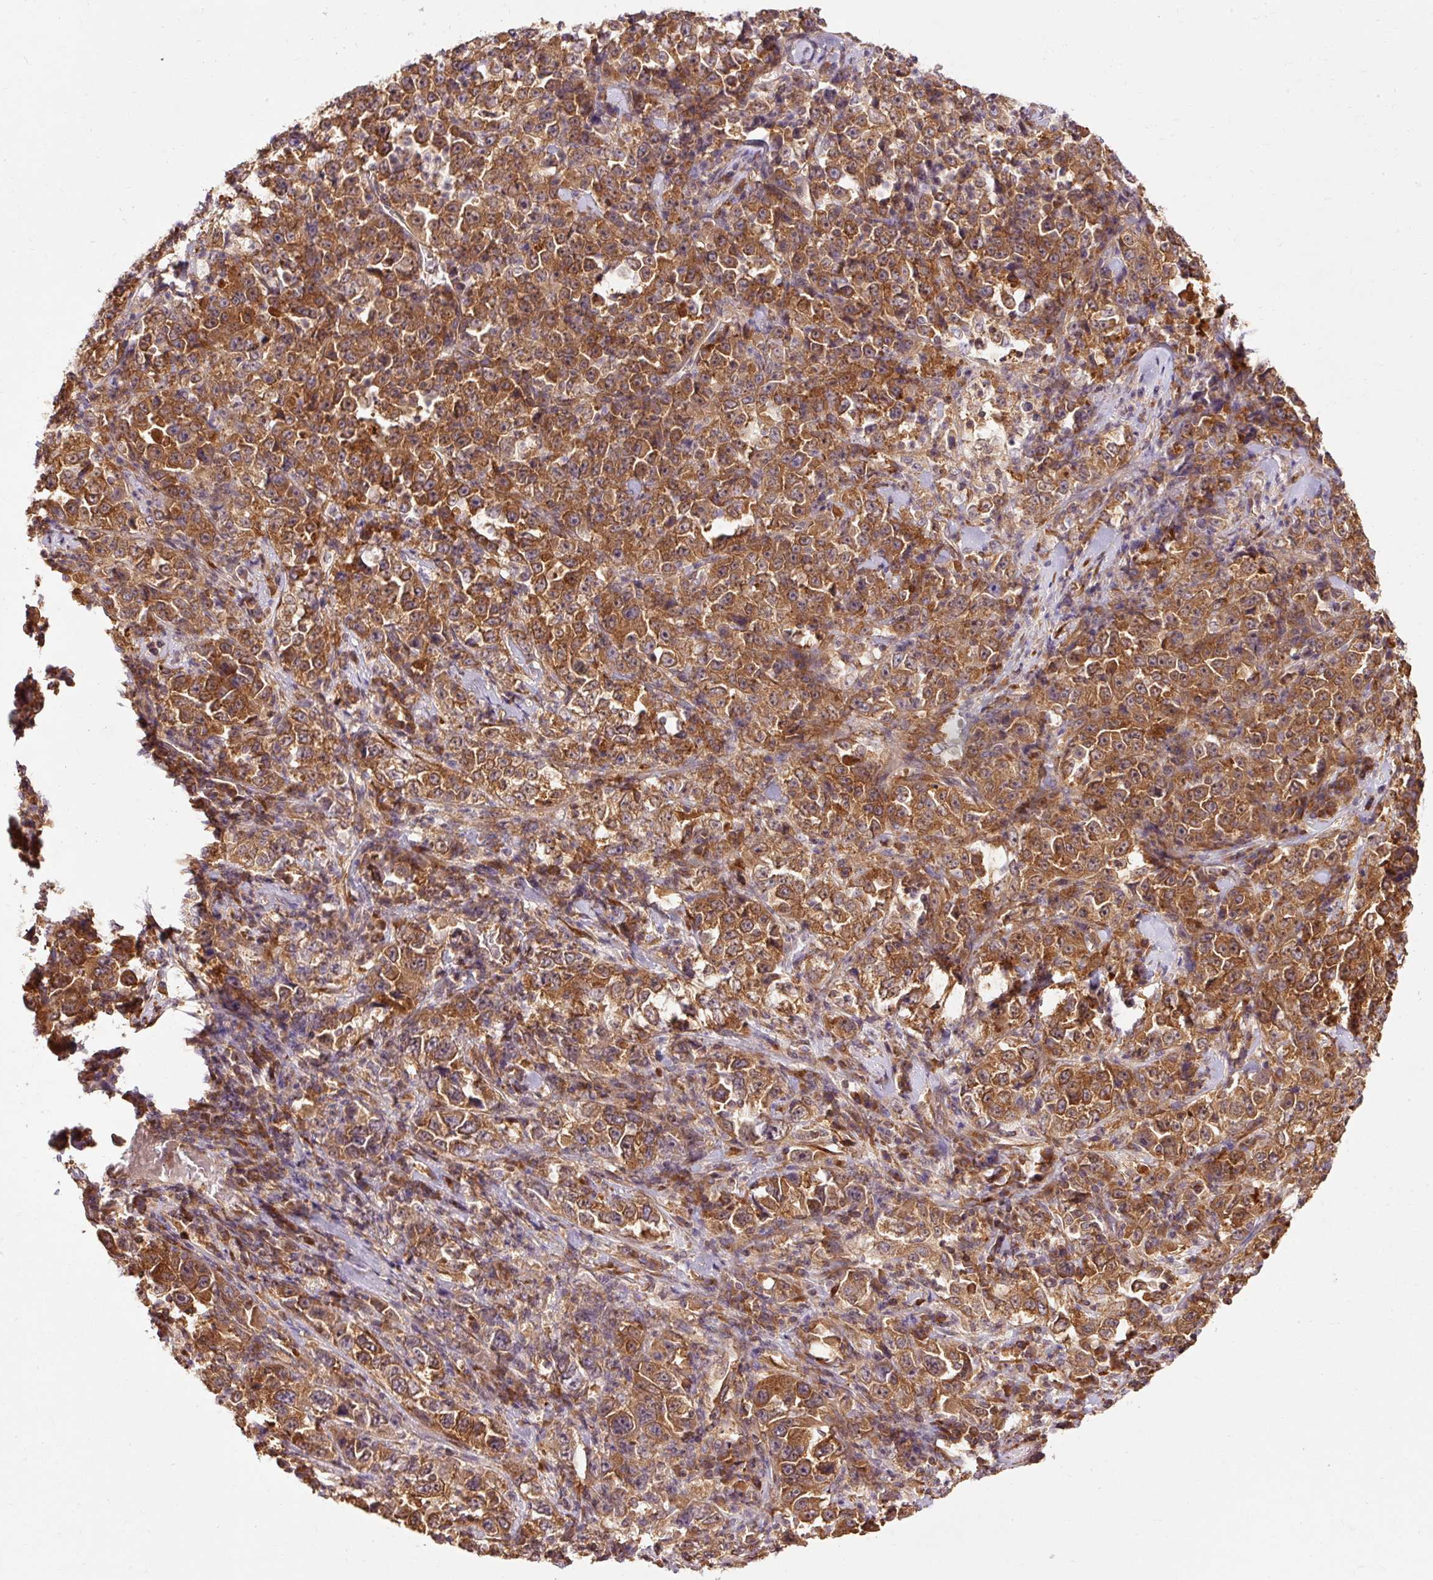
{"staining": {"intensity": "moderate", "quantity": ">75%", "location": "cytoplasmic/membranous"}, "tissue": "stomach cancer", "cell_type": "Tumor cells", "image_type": "cancer", "snomed": [{"axis": "morphology", "description": "Normal tissue, NOS"}, {"axis": "morphology", "description": "Adenocarcinoma, NOS"}, {"axis": "topography", "description": "Stomach, upper"}, {"axis": "topography", "description": "Stomach"}], "caption": "A brown stain highlights moderate cytoplasmic/membranous expression of a protein in human adenocarcinoma (stomach) tumor cells. (Stains: DAB (3,3'-diaminobenzidine) in brown, nuclei in blue, Microscopy: brightfield microscopy at high magnification).", "gene": "PDAP1", "patient": {"sex": "male", "age": 59}}